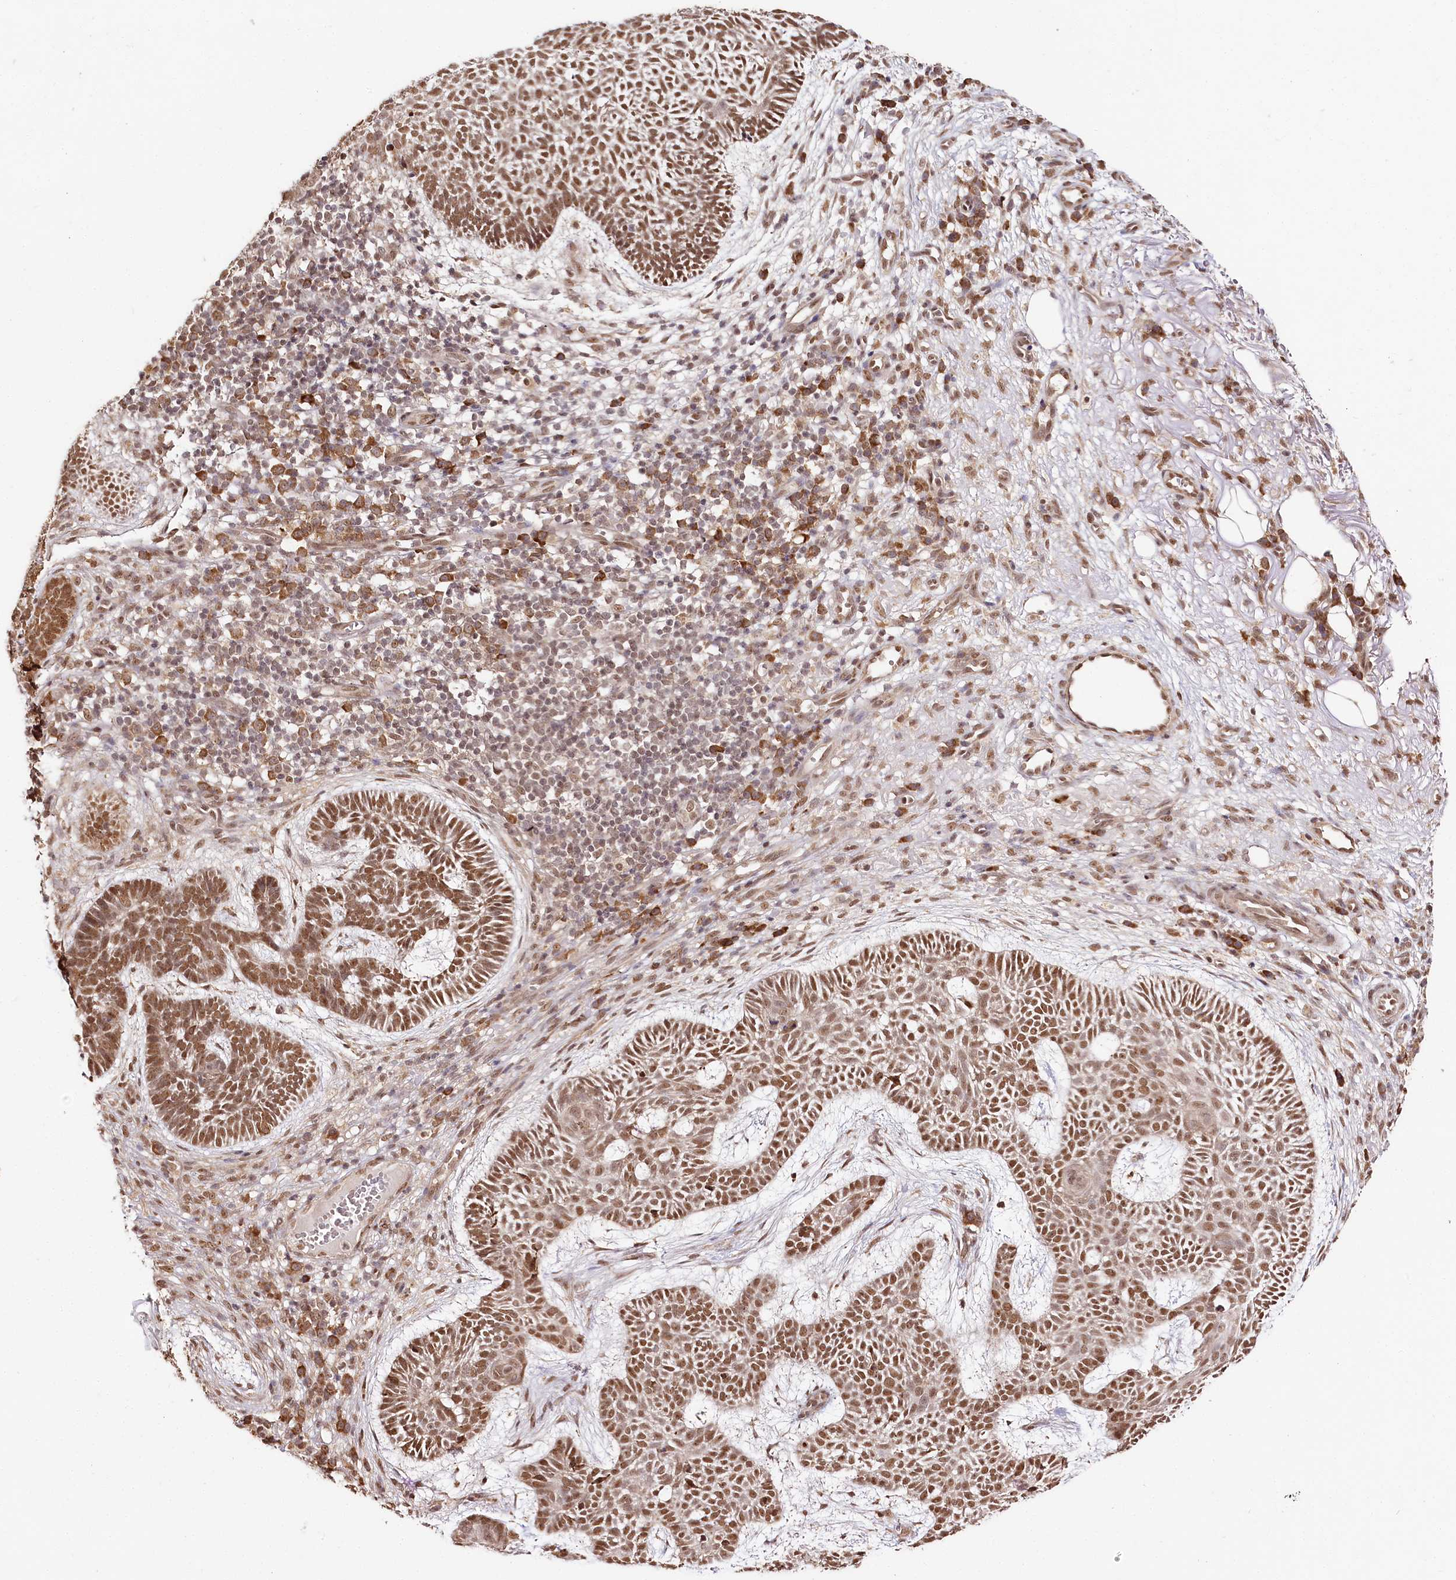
{"staining": {"intensity": "moderate", "quantity": ">75%", "location": "nuclear"}, "tissue": "skin cancer", "cell_type": "Tumor cells", "image_type": "cancer", "snomed": [{"axis": "morphology", "description": "Basal cell carcinoma"}, {"axis": "topography", "description": "Skin"}], "caption": "Brown immunohistochemical staining in human skin cancer (basal cell carcinoma) exhibits moderate nuclear staining in approximately >75% of tumor cells.", "gene": "ENSG00000144785", "patient": {"sex": "male", "age": 85}}